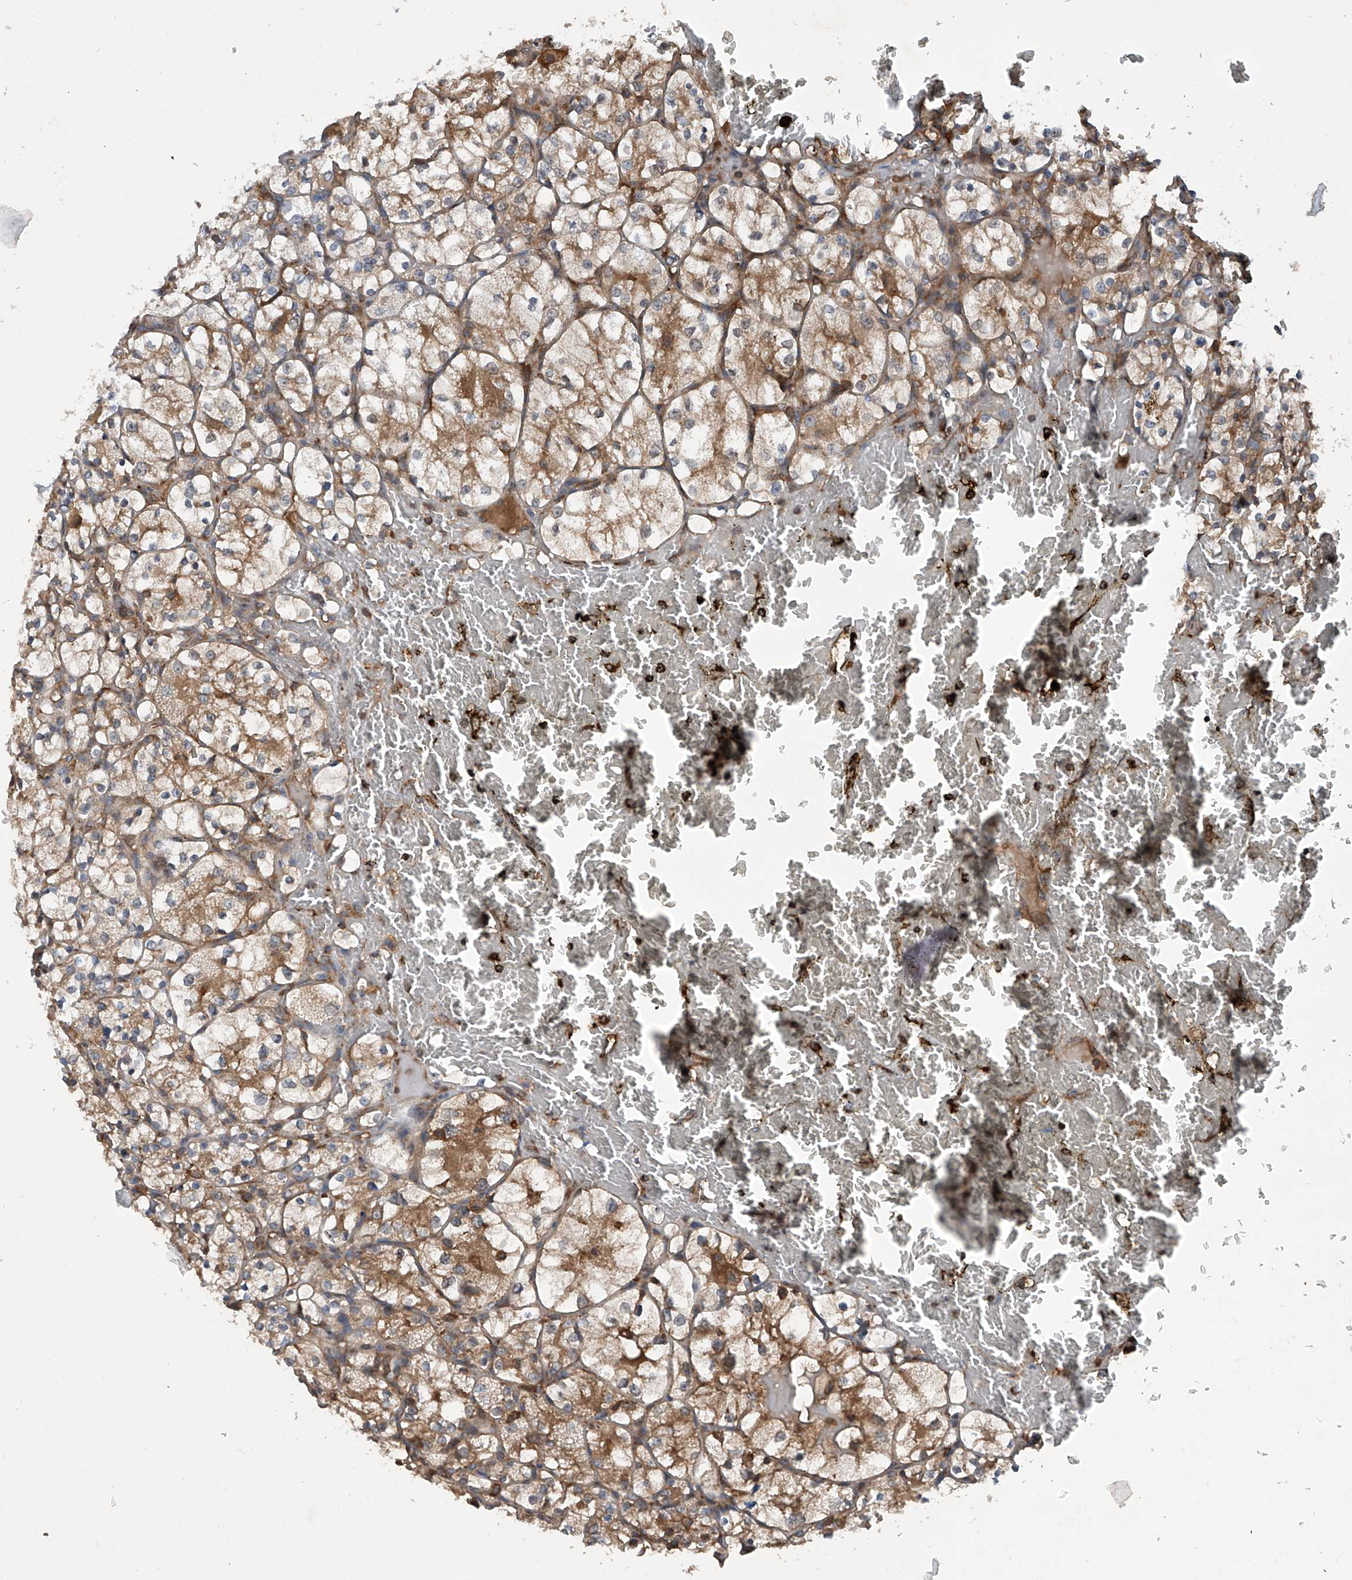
{"staining": {"intensity": "moderate", "quantity": ">75%", "location": "cytoplasmic/membranous"}, "tissue": "renal cancer", "cell_type": "Tumor cells", "image_type": "cancer", "snomed": [{"axis": "morphology", "description": "Adenocarcinoma, NOS"}, {"axis": "topography", "description": "Kidney"}], "caption": "IHC photomicrograph of human adenocarcinoma (renal) stained for a protein (brown), which demonstrates medium levels of moderate cytoplasmic/membranous staining in about >75% of tumor cells.", "gene": "ASCC3", "patient": {"sex": "female", "age": 69}}